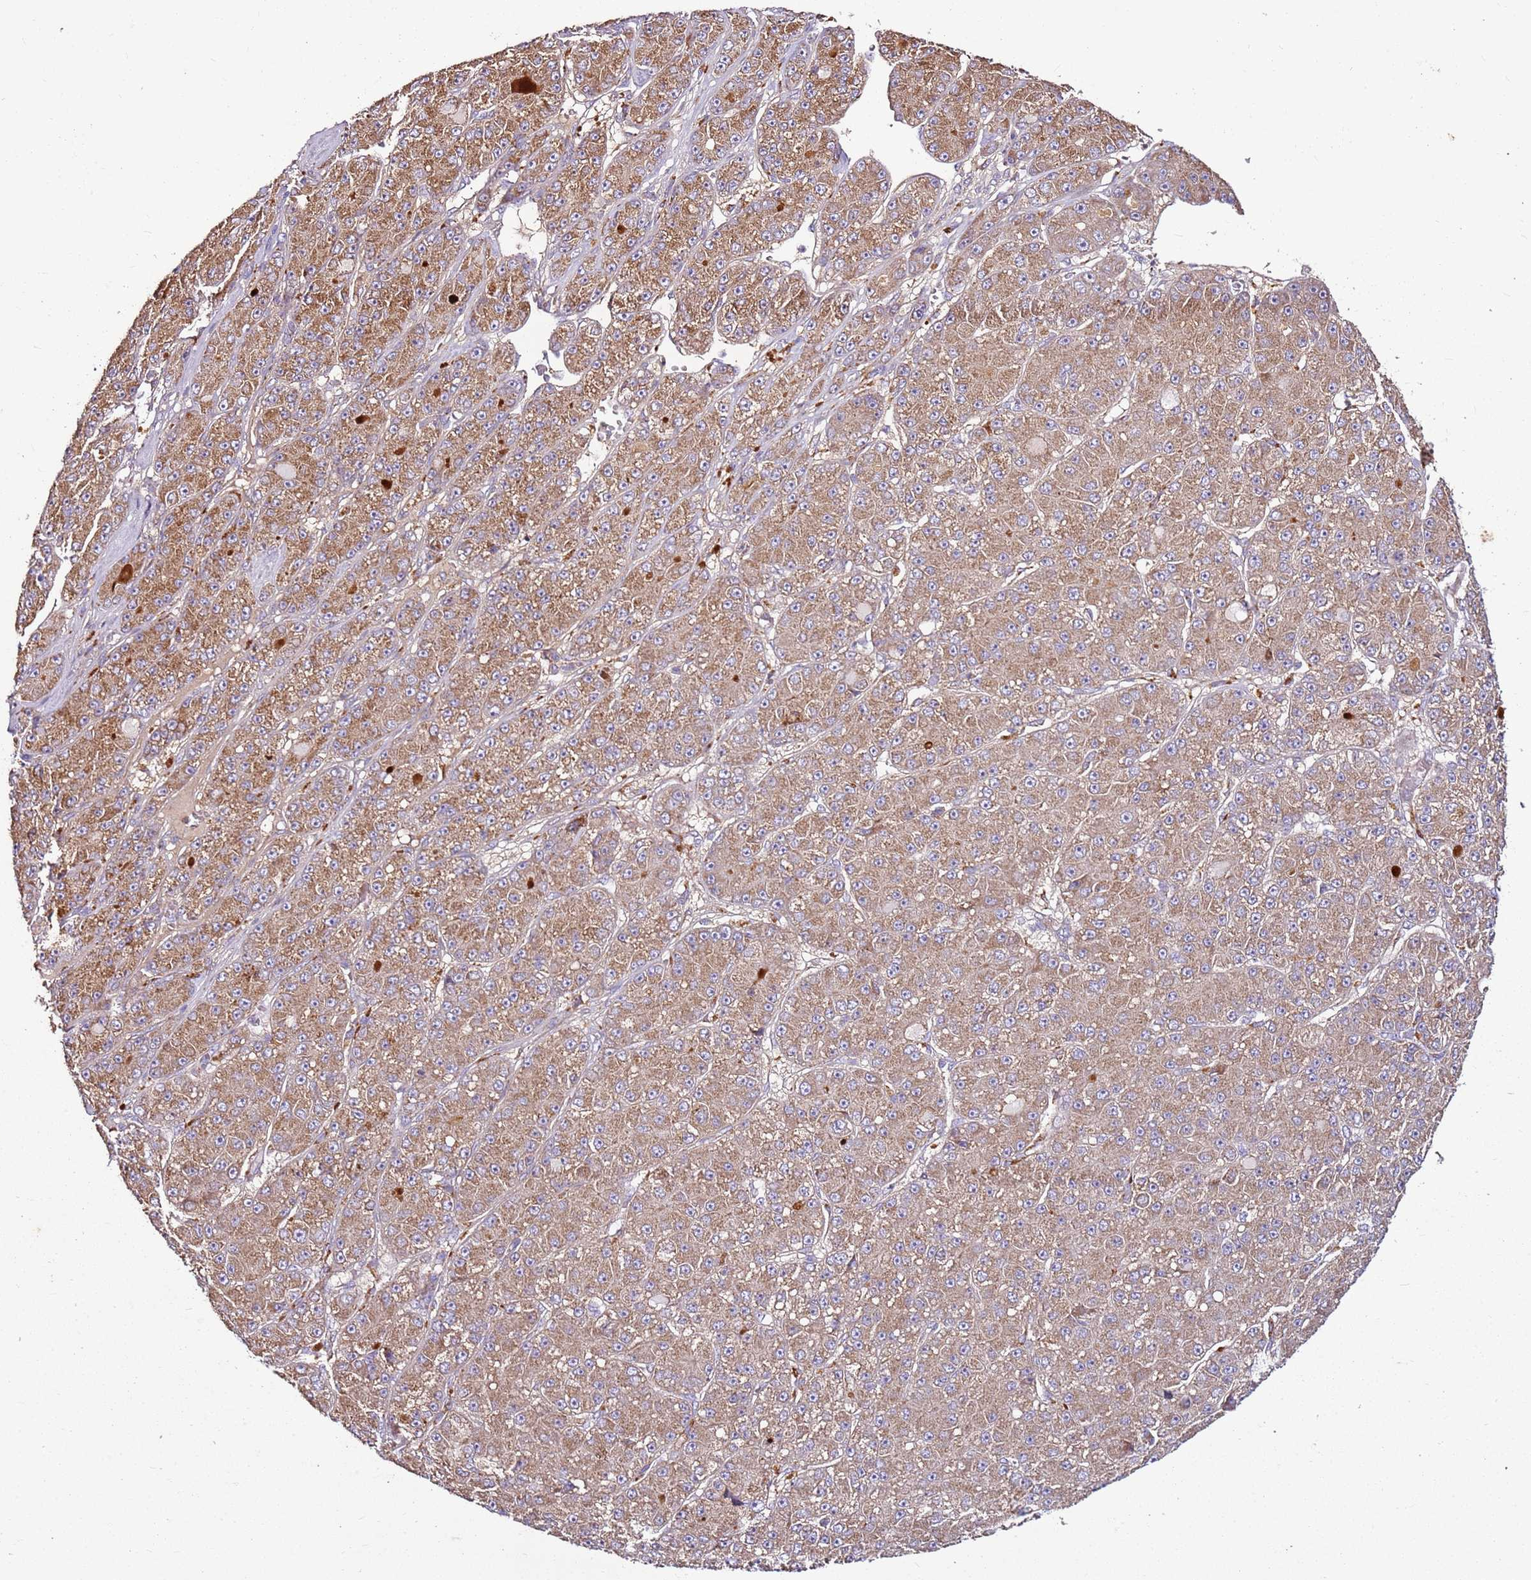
{"staining": {"intensity": "moderate", "quantity": ">75%", "location": "cytoplasmic/membranous"}, "tissue": "liver cancer", "cell_type": "Tumor cells", "image_type": "cancer", "snomed": [{"axis": "morphology", "description": "Carcinoma, Hepatocellular, NOS"}, {"axis": "topography", "description": "Liver"}], "caption": "Hepatocellular carcinoma (liver) was stained to show a protein in brown. There is medium levels of moderate cytoplasmic/membranous expression in about >75% of tumor cells.", "gene": "KRTAP21-3", "patient": {"sex": "male", "age": 67}}